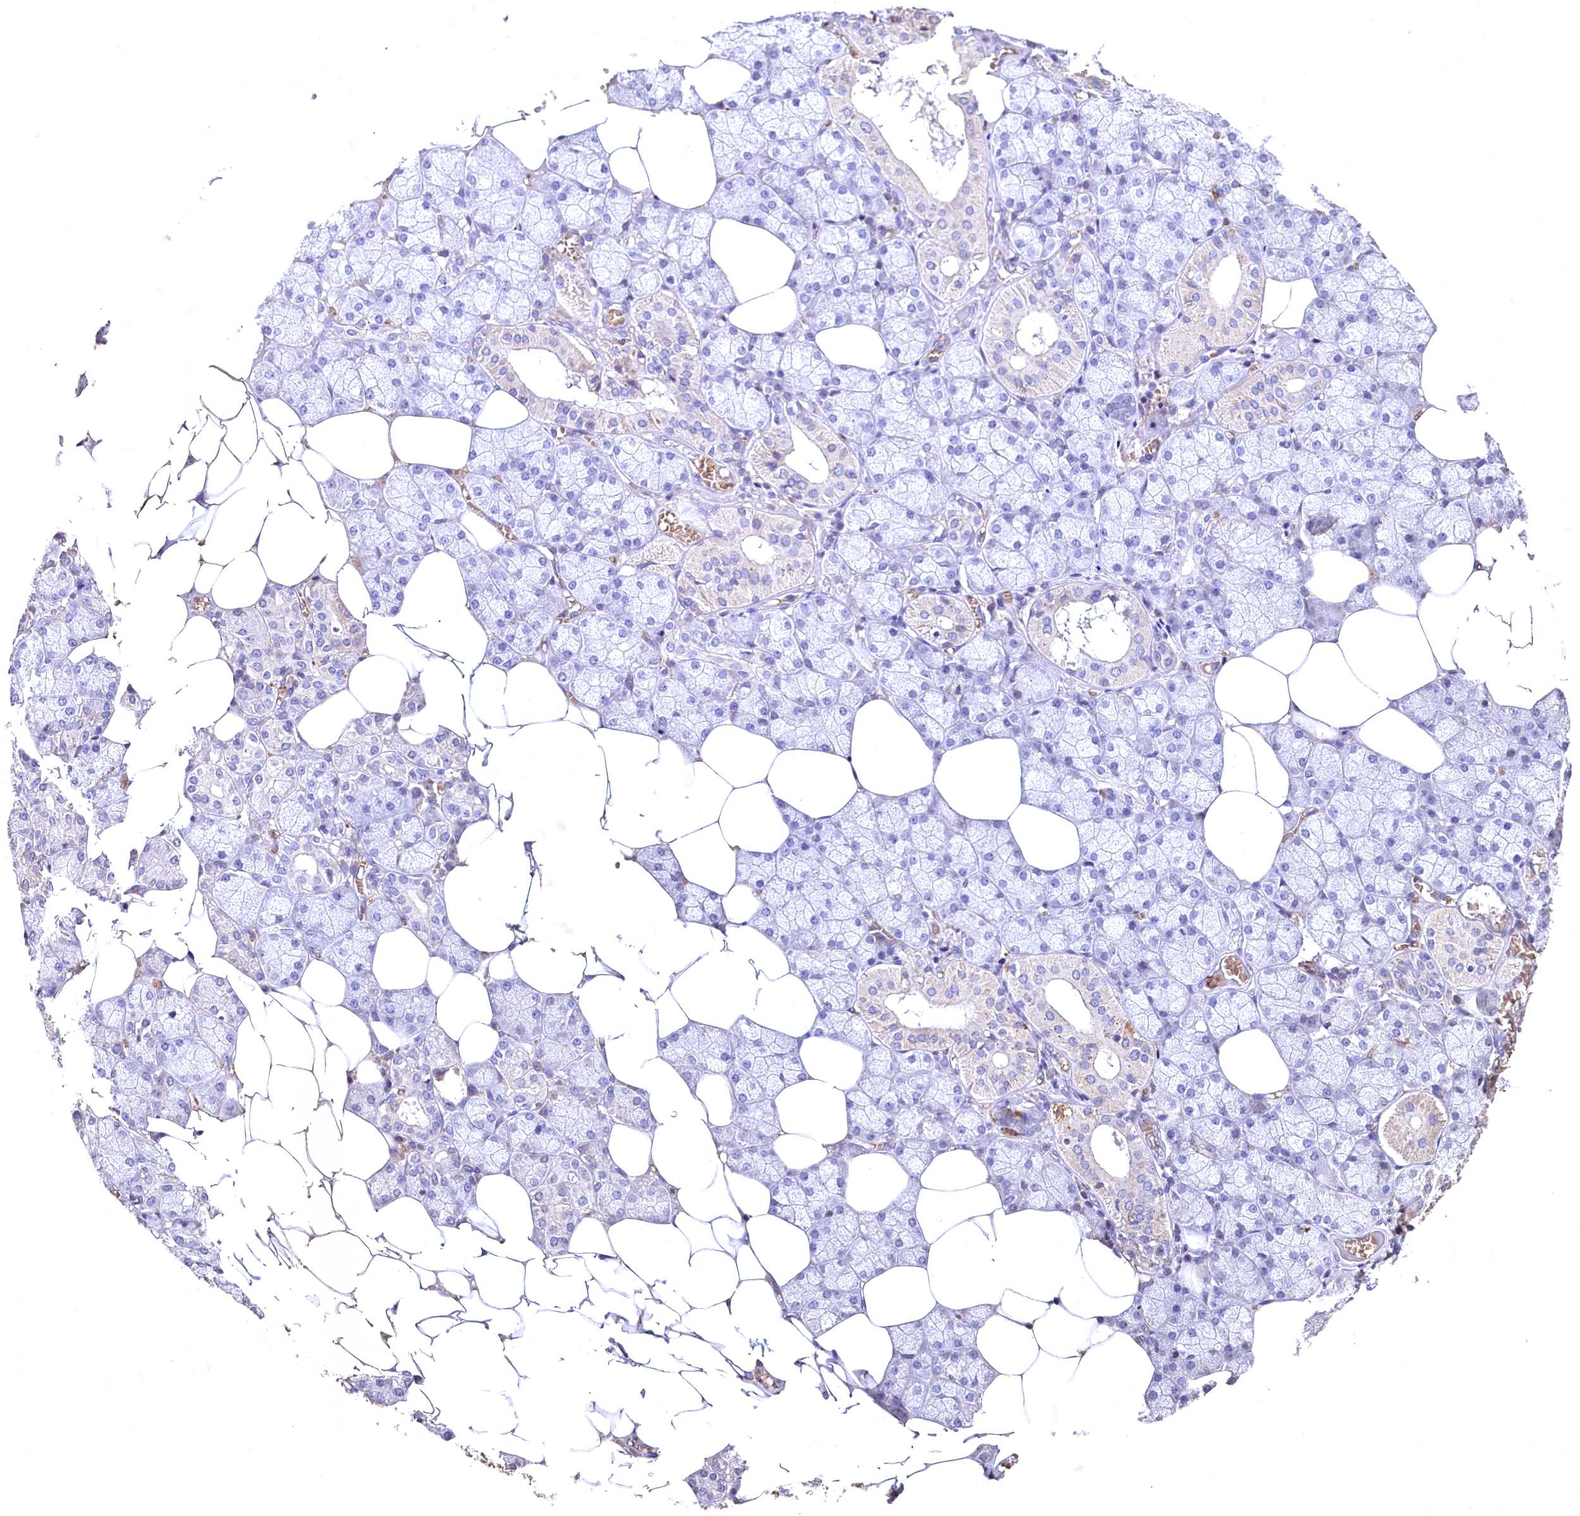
{"staining": {"intensity": "weak", "quantity": "<25%", "location": "cytoplasmic/membranous"}, "tissue": "salivary gland", "cell_type": "Glandular cells", "image_type": "normal", "snomed": [{"axis": "morphology", "description": "Normal tissue, NOS"}, {"axis": "topography", "description": "Salivary gland"}], "caption": "Immunohistochemistry (IHC) micrograph of unremarkable human salivary gland stained for a protein (brown), which displays no staining in glandular cells.", "gene": "SPTA1", "patient": {"sex": "male", "age": 62}}